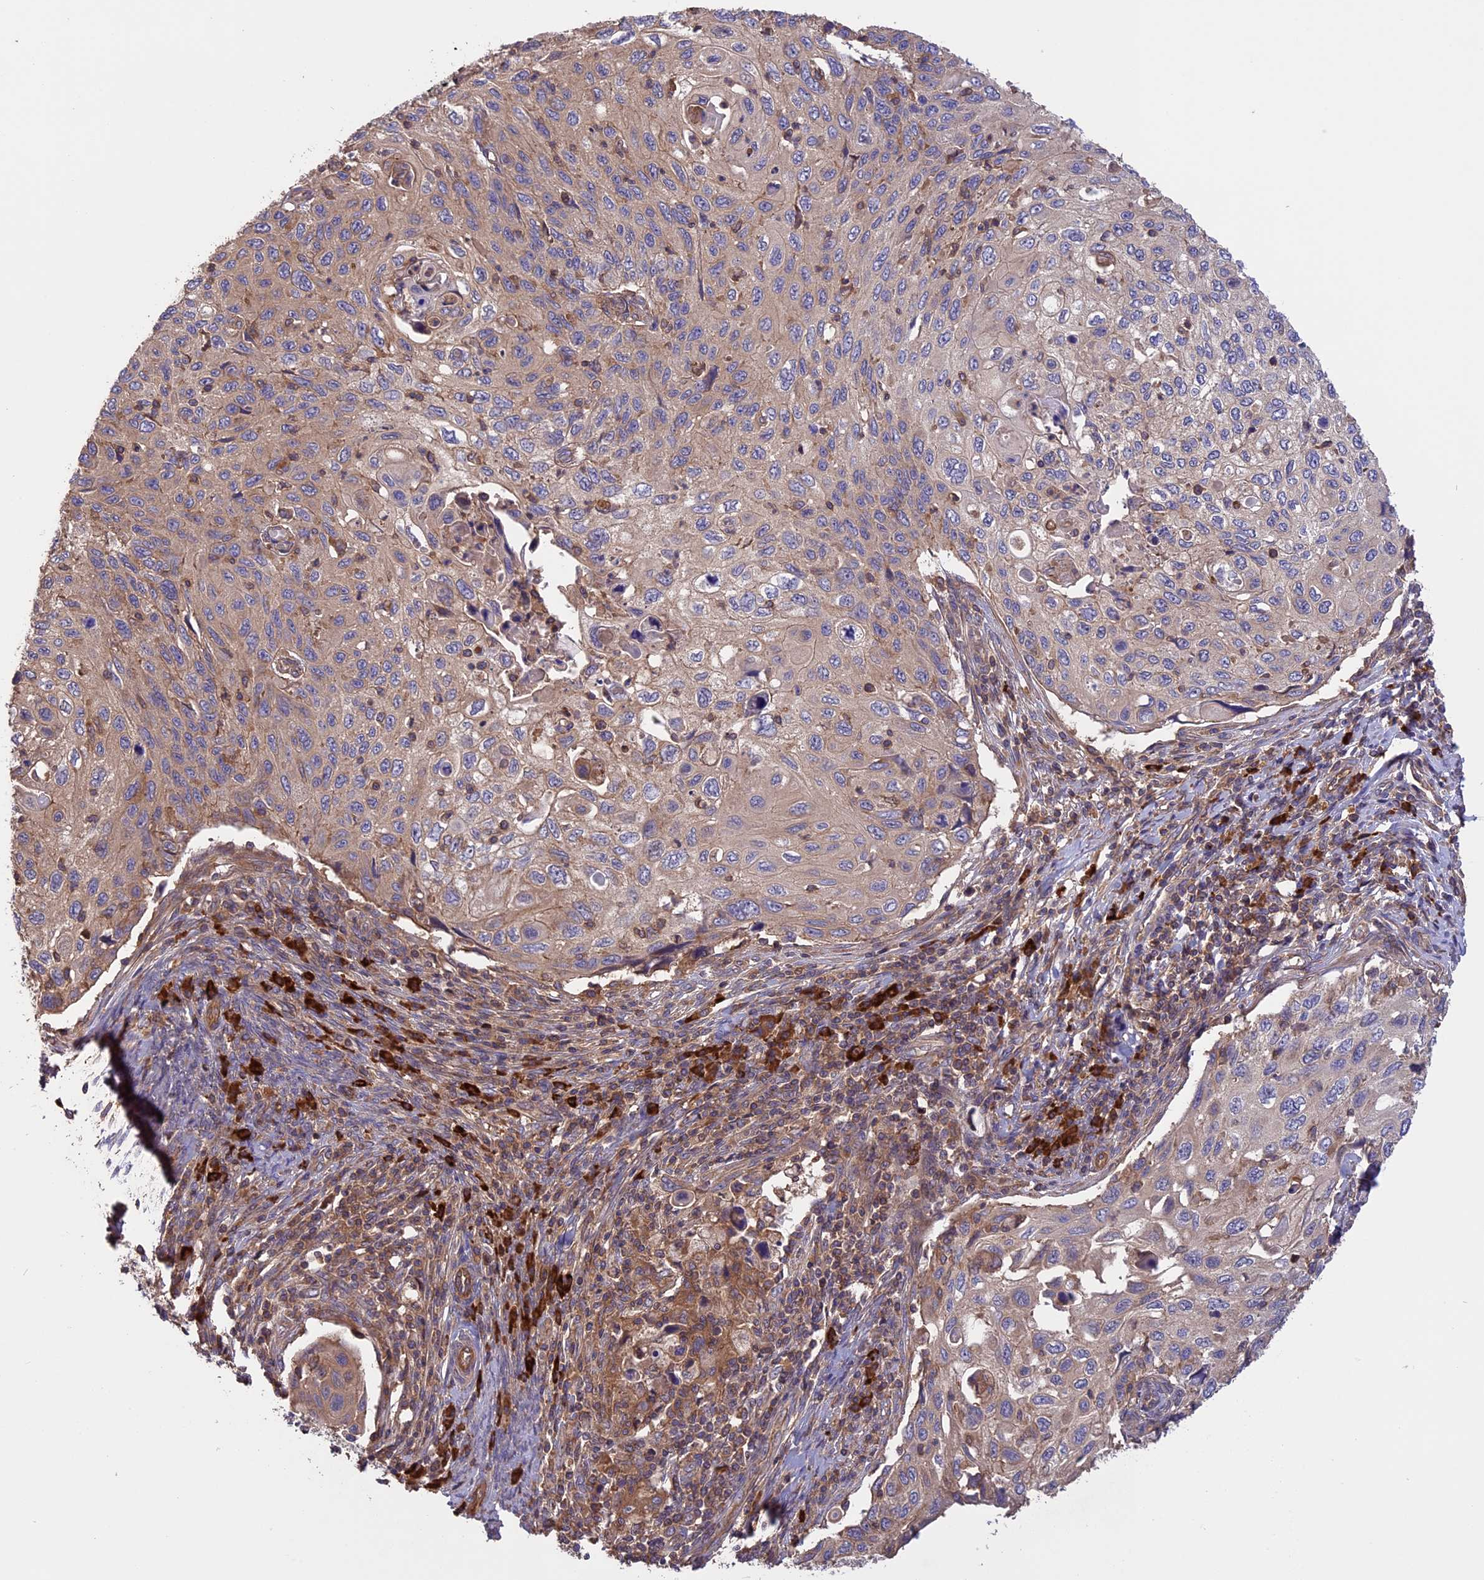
{"staining": {"intensity": "weak", "quantity": "25%-75%", "location": "cytoplasmic/membranous"}, "tissue": "cervical cancer", "cell_type": "Tumor cells", "image_type": "cancer", "snomed": [{"axis": "morphology", "description": "Squamous cell carcinoma, NOS"}, {"axis": "topography", "description": "Cervix"}], "caption": "A histopathology image of human squamous cell carcinoma (cervical) stained for a protein exhibits weak cytoplasmic/membranous brown staining in tumor cells. The staining is performed using DAB brown chromogen to label protein expression. The nuclei are counter-stained blue using hematoxylin.", "gene": "GAS8", "patient": {"sex": "female", "age": 70}}